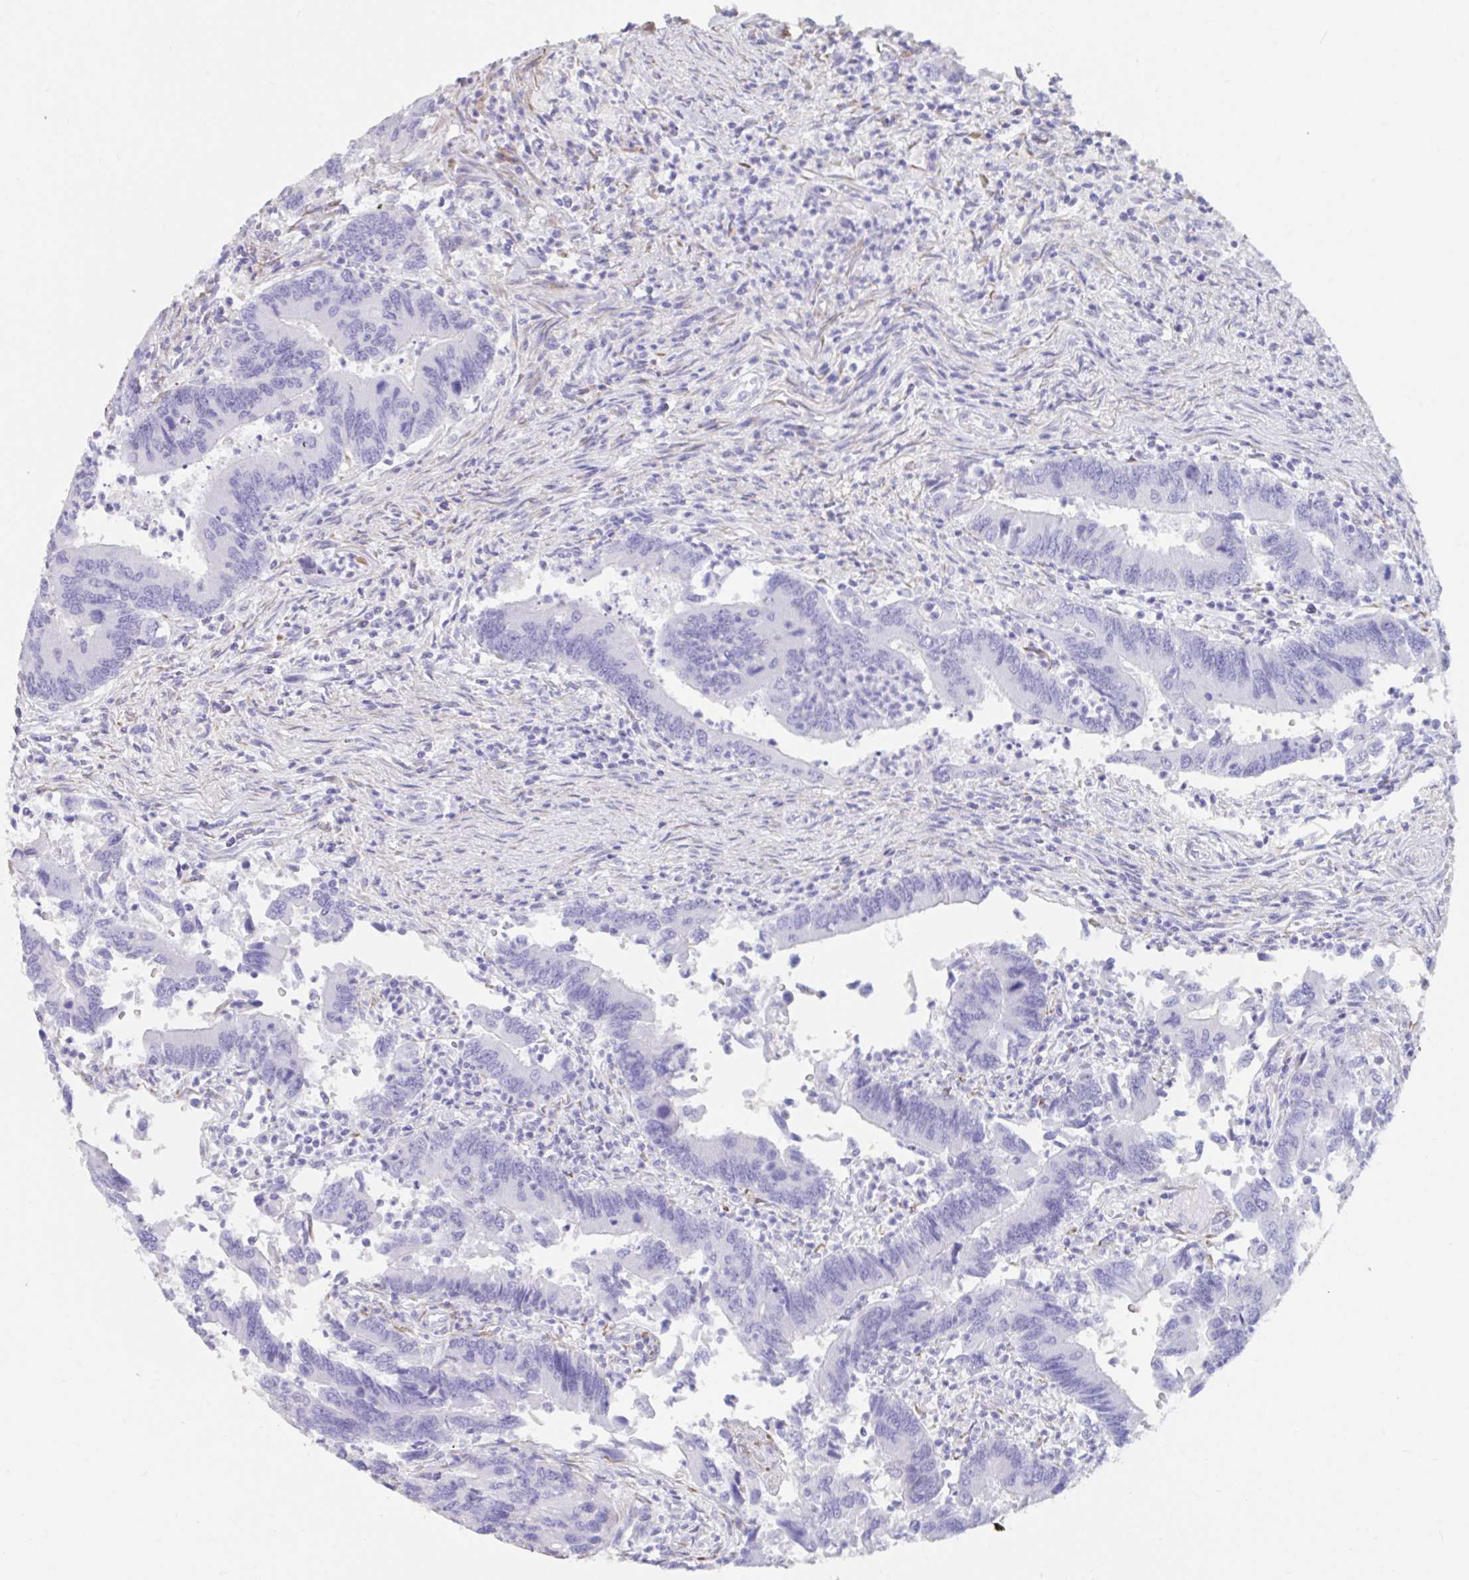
{"staining": {"intensity": "negative", "quantity": "none", "location": "none"}, "tissue": "colorectal cancer", "cell_type": "Tumor cells", "image_type": "cancer", "snomed": [{"axis": "morphology", "description": "Adenocarcinoma, NOS"}, {"axis": "topography", "description": "Colon"}], "caption": "Immunohistochemistry (IHC) photomicrograph of human colorectal cancer (adenocarcinoma) stained for a protein (brown), which shows no positivity in tumor cells.", "gene": "TNNC1", "patient": {"sex": "female", "age": 67}}